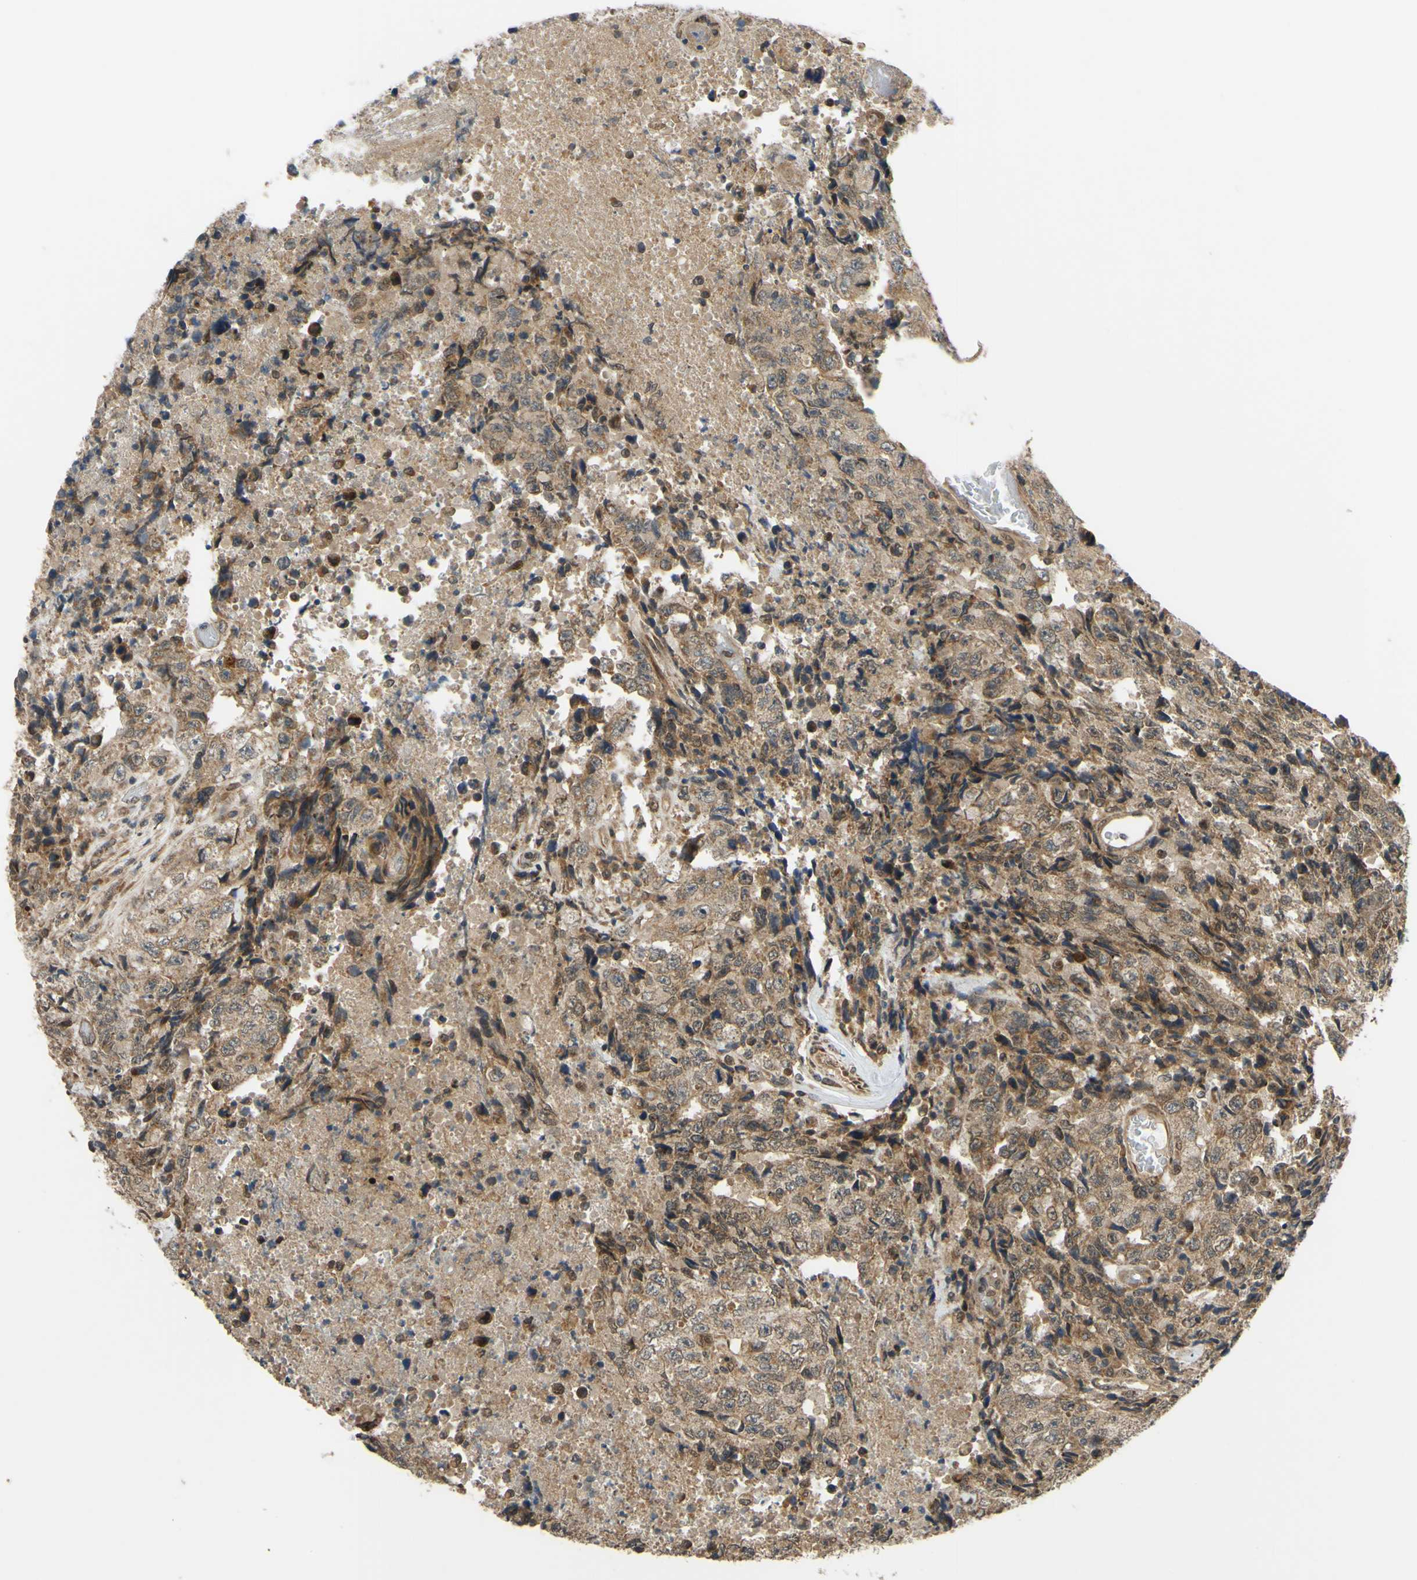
{"staining": {"intensity": "weak", "quantity": ">75%", "location": "cytoplasmic/membranous"}, "tissue": "testis cancer", "cell_type": "Tumor cells", "image_type": "cancer", "snomed": [{"axis": "morphology", "description": "Necrosis, NOS"}, {"axis": "morphology", "description": "Carcinoma, Embryonal, NOS"}, {"axis": "topography", "description": "Testis"}], "caption": "DAB immunohistochemical staining of testis cancer (embryonal carcinoma) reveals weak cytoplasmic/membranous protein positivity in about >75% of tumor cells.", "gene": "ABCC8", "patient": {"sex": "male", "age": 19}}